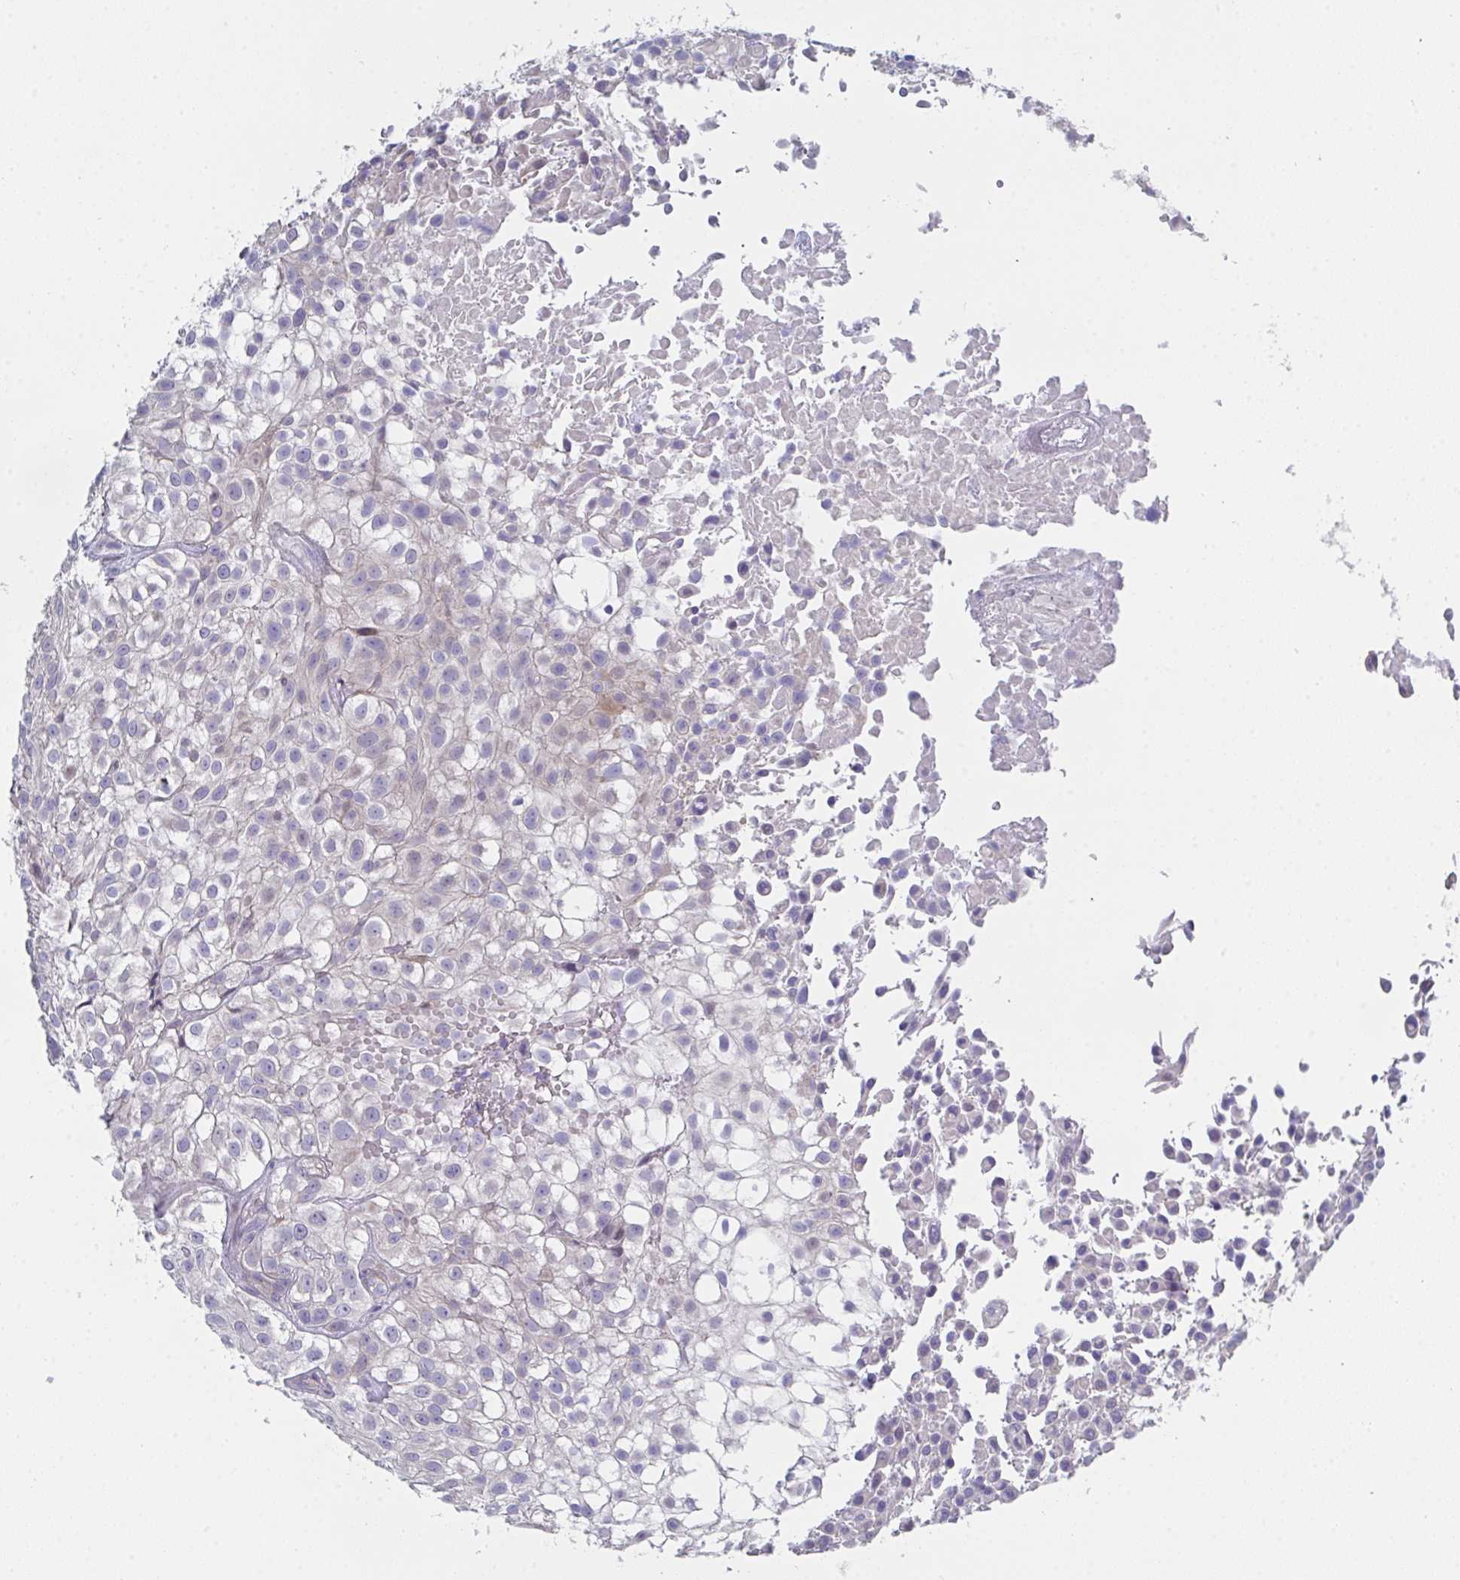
{"staining": {"intensity": "negative", "quantity": "none", "location": "none"}, "tissue": "urothelial cancer", "cell_type": "Tumor cells", "image_type": "cancer", "snomed": [{"axis": "morphology", "description": "Urothelial carcinoma, High grade"}, {"axis": "topography", "description": "Urinary bladder"}], "caption": "DAB immunohistochemical staining of high-grade urothelial carcinoma demonstrates no significant staining in tumor cells.", "gene": "FBXO47", "patient": {"sex": "male", "age": 56}}